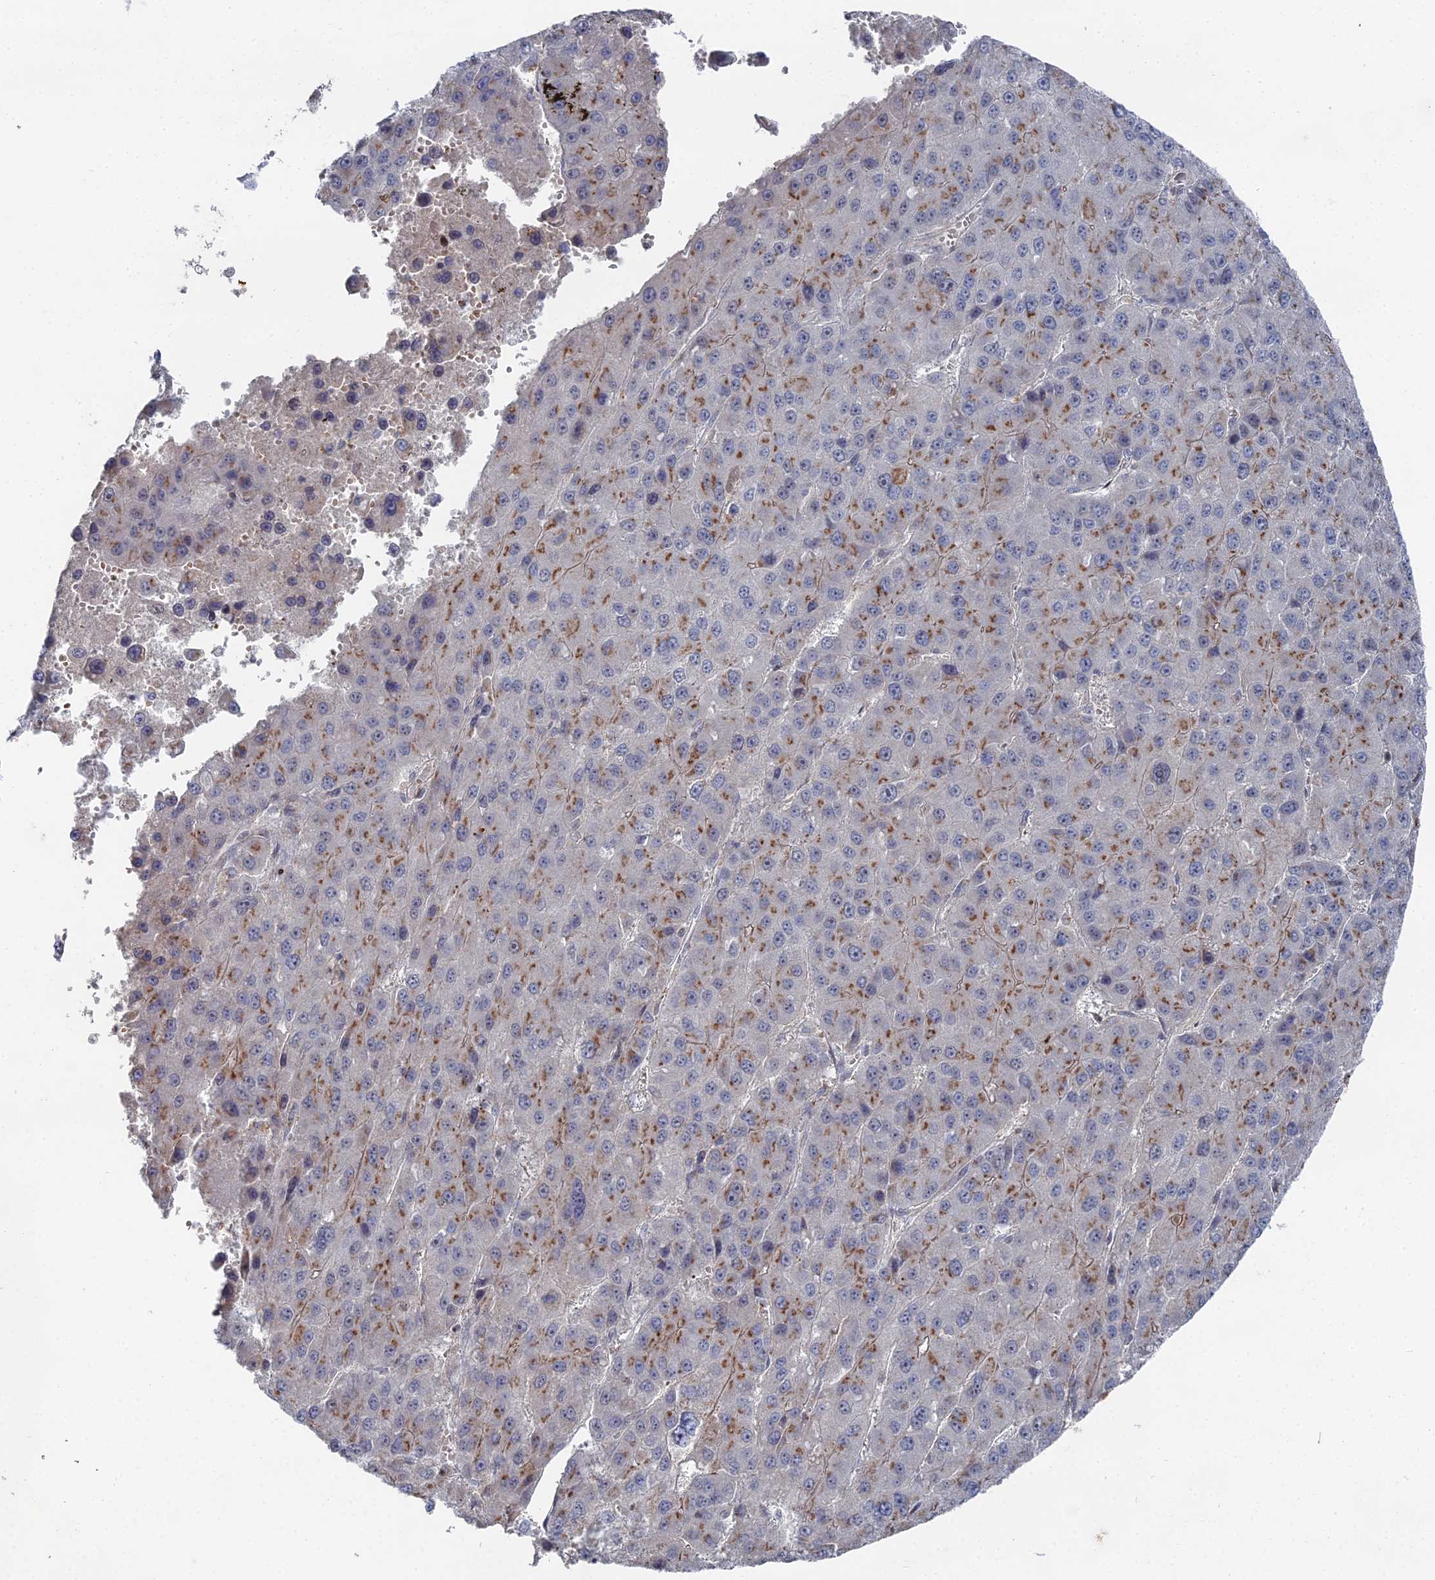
{"staining": {"intensity": "moderate", "quantity": ">75%", "location": "cytoplasmic/membranous"}, "tissue": "liver cancer", "cell_type": "Tumor cells", "image_type": "cancer", "snomed": [{"axis": "morphology", "description": "Carcinoma, Hepatocellular, NOS"}, {"axis": "topography", "description": "Liver"}], "caption": "Liver hepatocellular carcinoma stained with DAB IHC demonstrates medium levels of moderate cytoplasmic/membranous positivity in about >75% of tumor cells. (brown staining indicates protein expression, while blue staining denotes nuclei).", "gene": "SGMS1", "patient": {"sex": "female", "age": 73}}